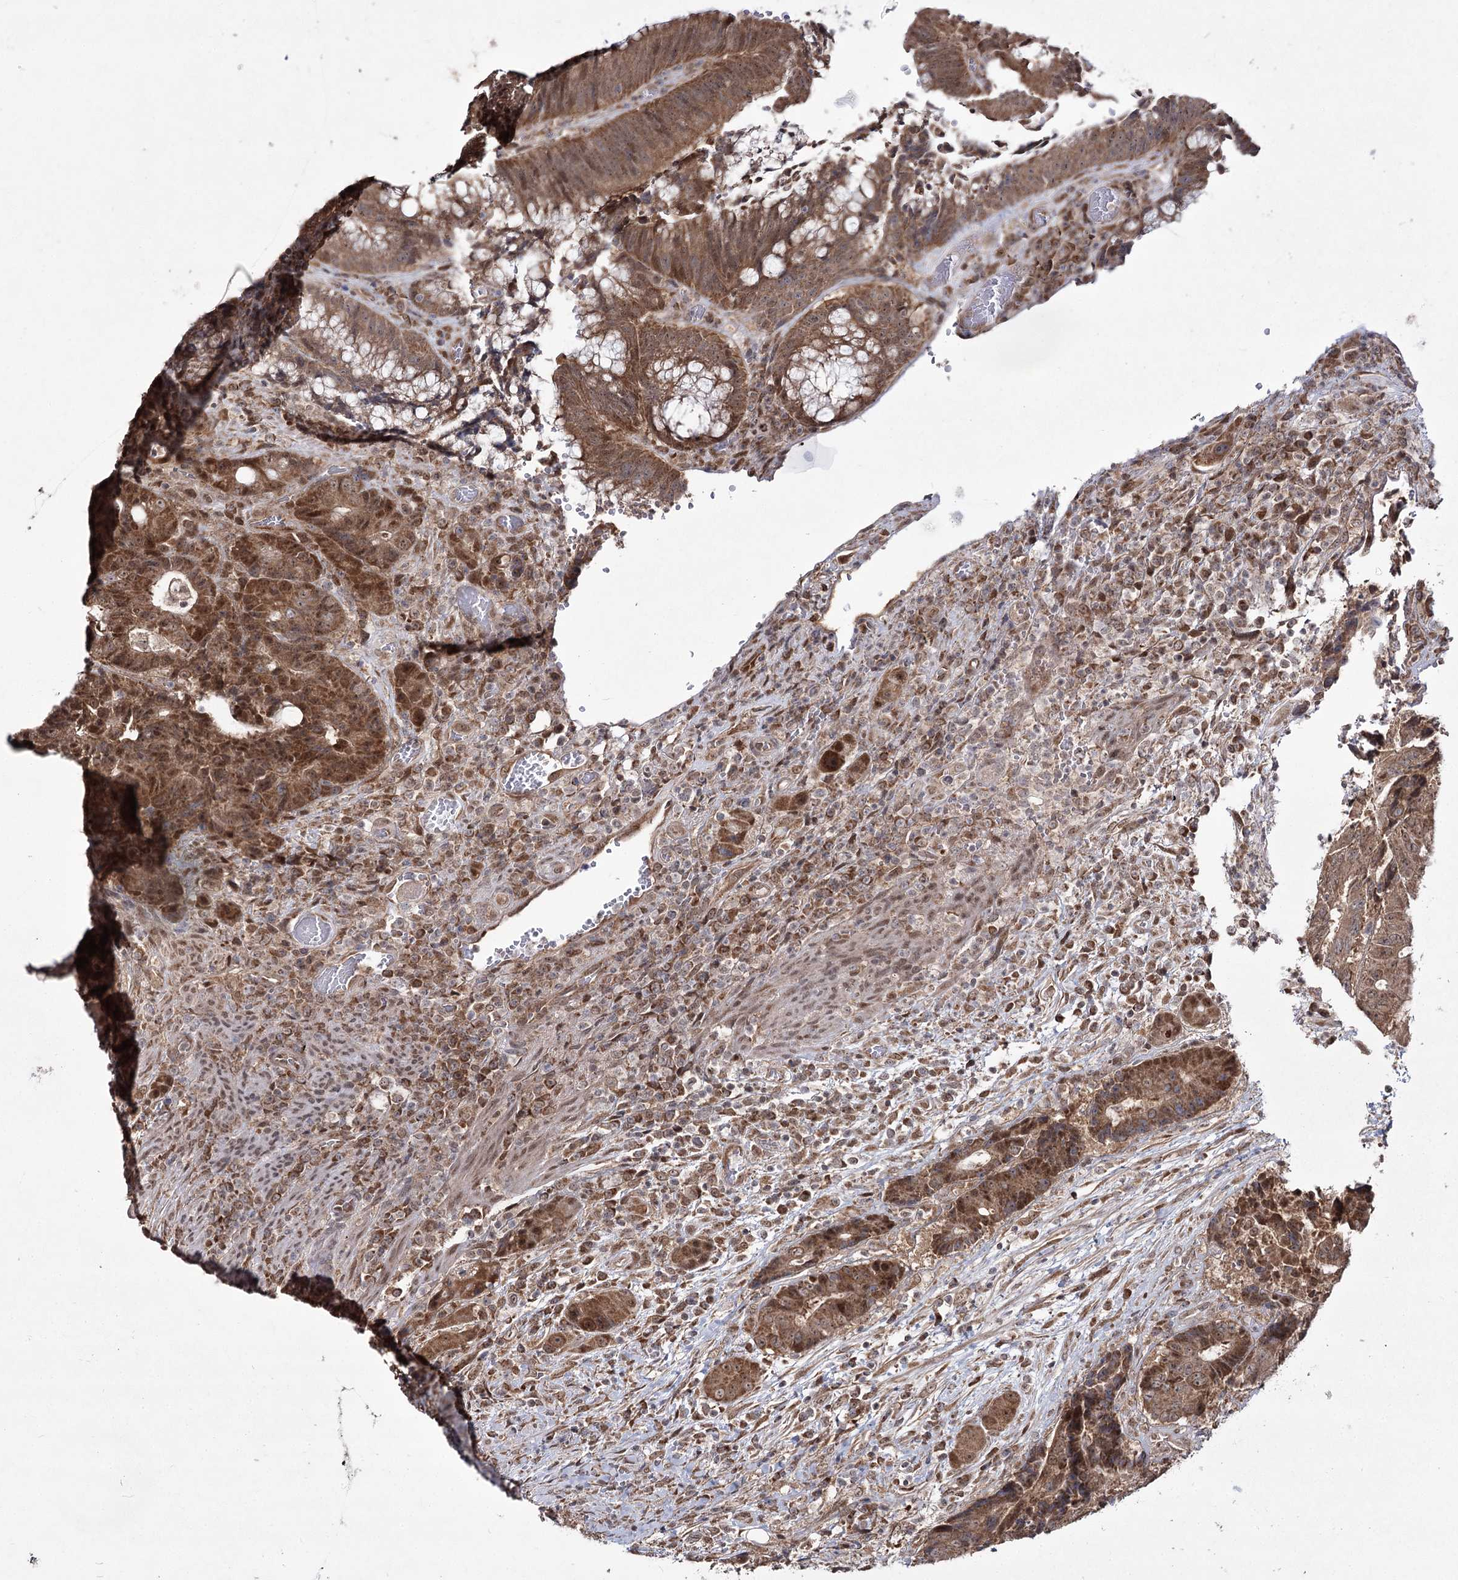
{"staining": {"intensity": "moderate", "quantity": ">75%", "location": "cytoplasmic/membranous,nuclear"}, "tissue": "colorectal cancer", "cell_type": "Tumor cells", "image_type": "cancer", "snomed": [{"axis": "morphology", "description": "Adenocarcinoma, NOS"}, {"axis": "topography", "description": "Rectum"}], "caption": "Colorectal adenocarcinoma stained with immunohistochemistry exhibits moderate cytoplasmic/membranous and nuclear expression in about >75% of tumor cells. (DAB (3,3'-diaminobenzidine) IHC with brightfield microscopy, high magnification).", "gene": "TRNT1", "patient": {"sex": "male", "age": 69}}